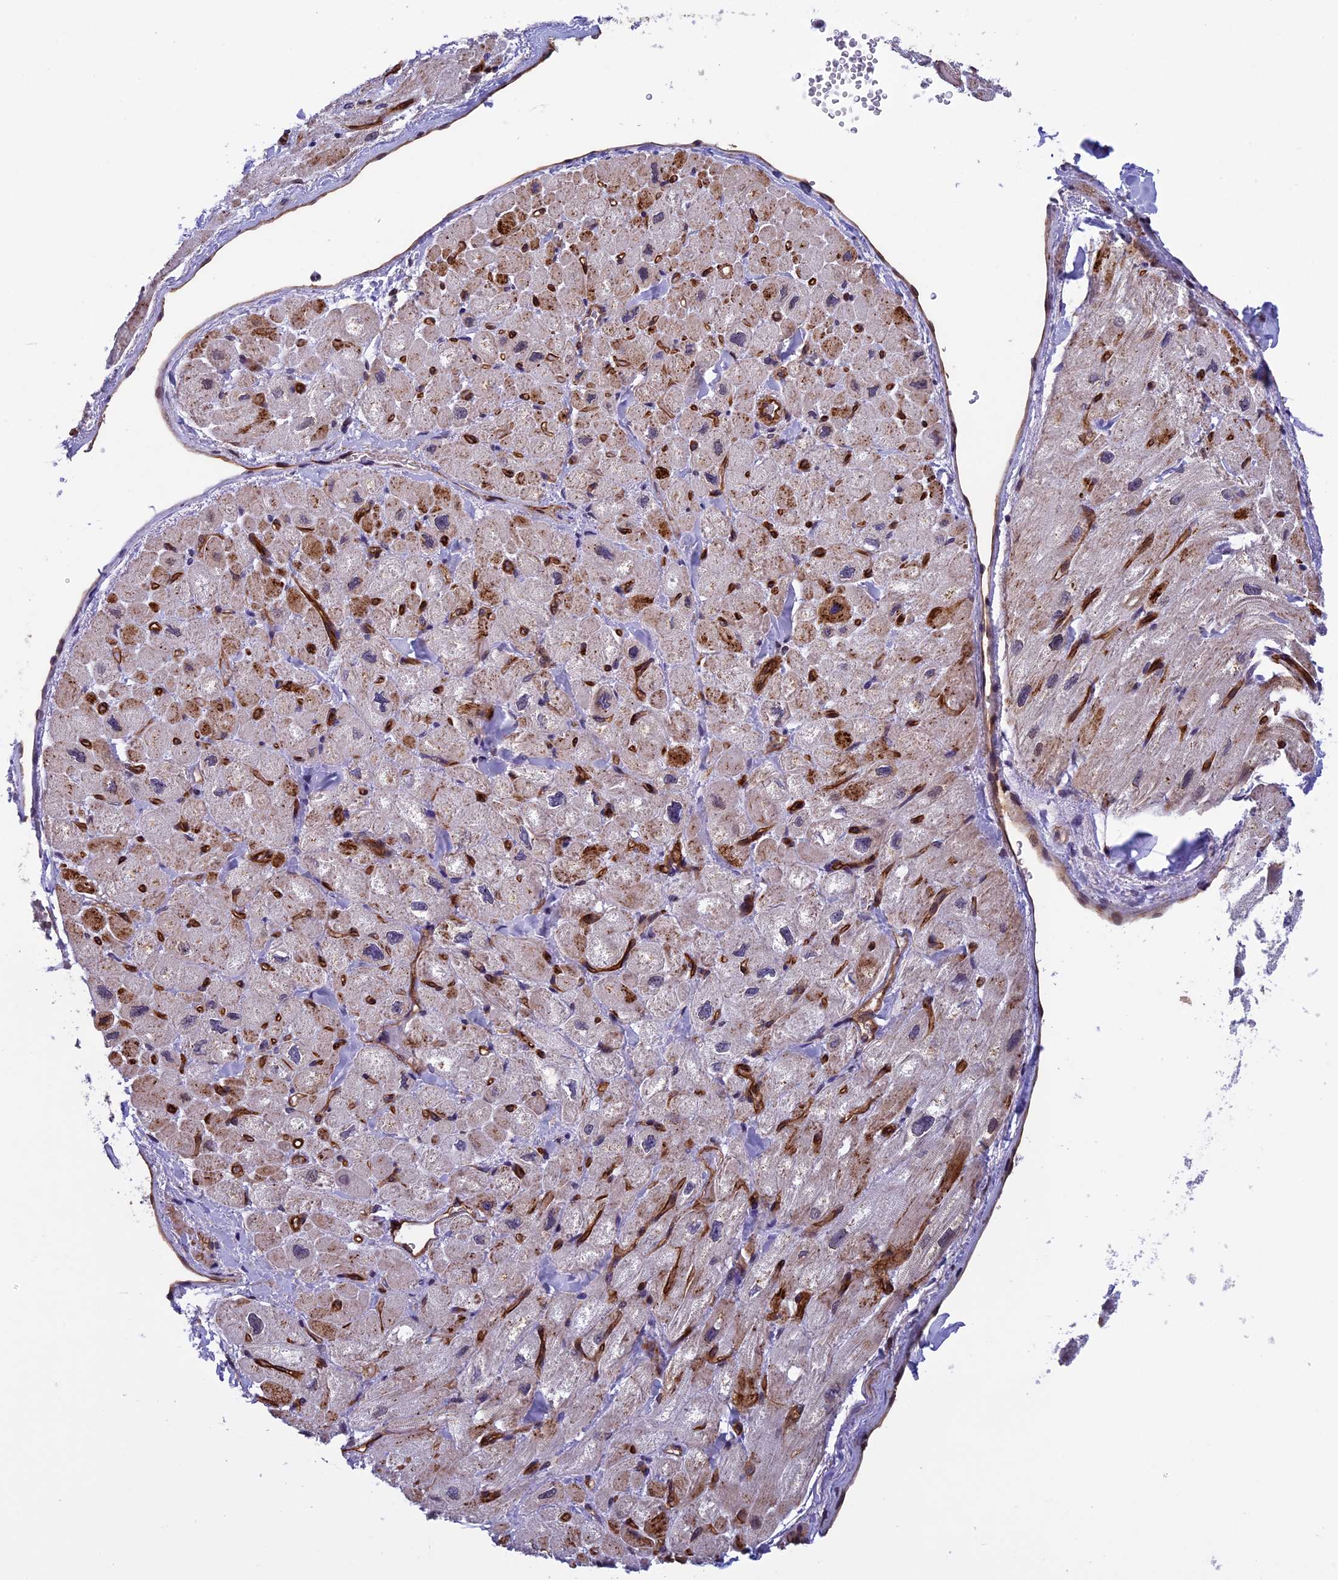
{"staining": {"intensity": "moderate", "quantity": "25%-75%", "location": "cytoplasmic/membranous"}, "tissue": "heart muscle", "cell_type": "Cardiomyocytes", "image_type": "normal", "snomed": [{"axis": "morphology", "description": "Normal tissue, NOS"}, {"axis": "topography", "description": "Heart"}], "caption": "Protein expression analysis of normal heart muscle exhibits moderate cytoplasmic/membranous expression in about 25%-75% of cardiomyocytes. The protein of interest is stained brown, and the nuclei are stained in blue (DAB IHC with brightfield microscopy, high magnification).", "gene": "NIPBL", "patient": {"sex": "male", "age": 65}}